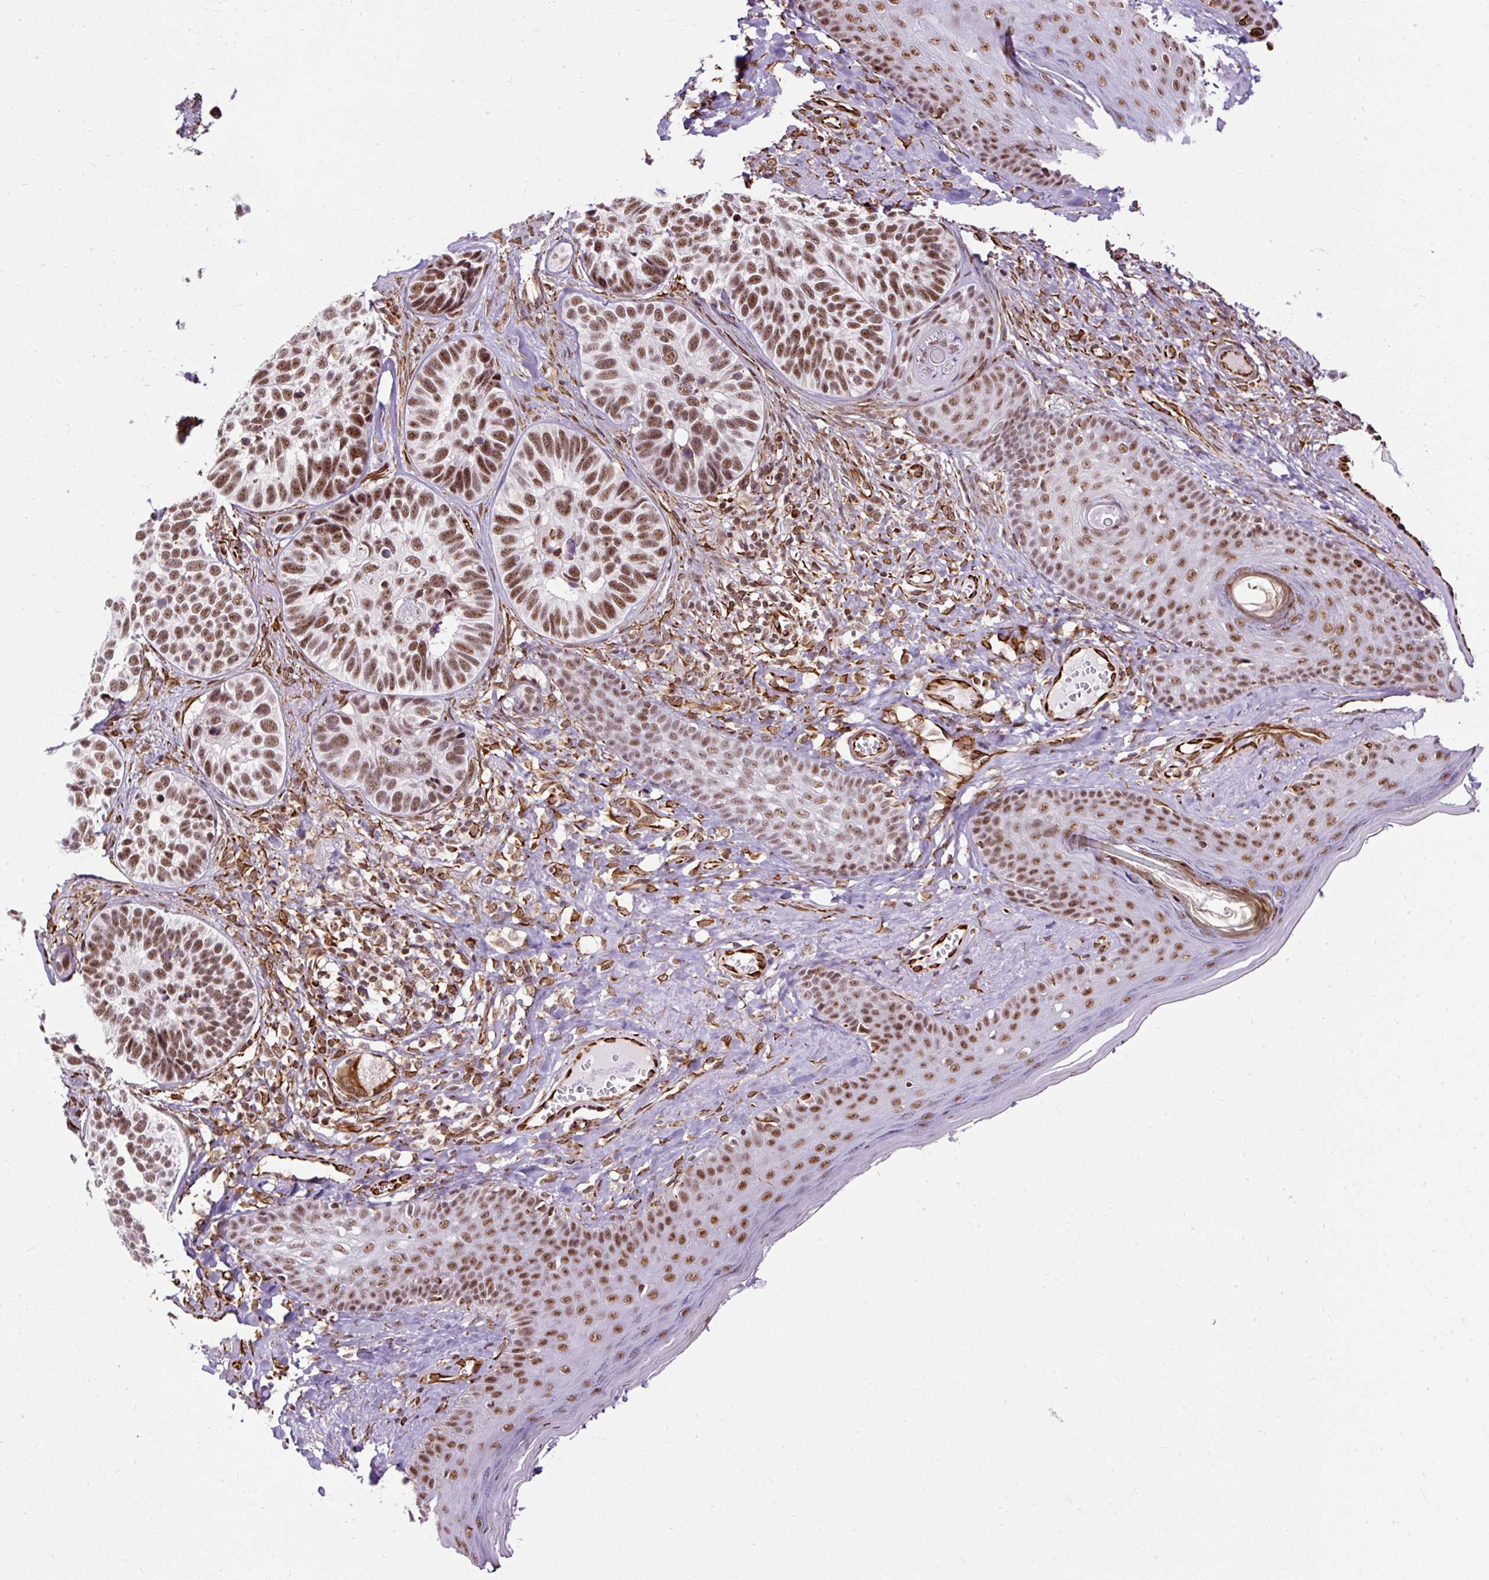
{"staining": {"intensity": "moderate", "quantity": ">75%", "location": "nuclear"}, "tissue": "skin cancer", "cell_type": "Tumor cells", "image_type": "cancer", "snomed": [{"axis": "morphology", "description": "Basal cell carcinoma"}, {"axis": "topography", "description": "Skin"}], "caption": "This is an image of IHC staining of skin cancer, which shows moderate positivity in the nuclear of tumor cells.", "gene": "LUC7L2", "patient": {"sex": "male", "age": 62}}